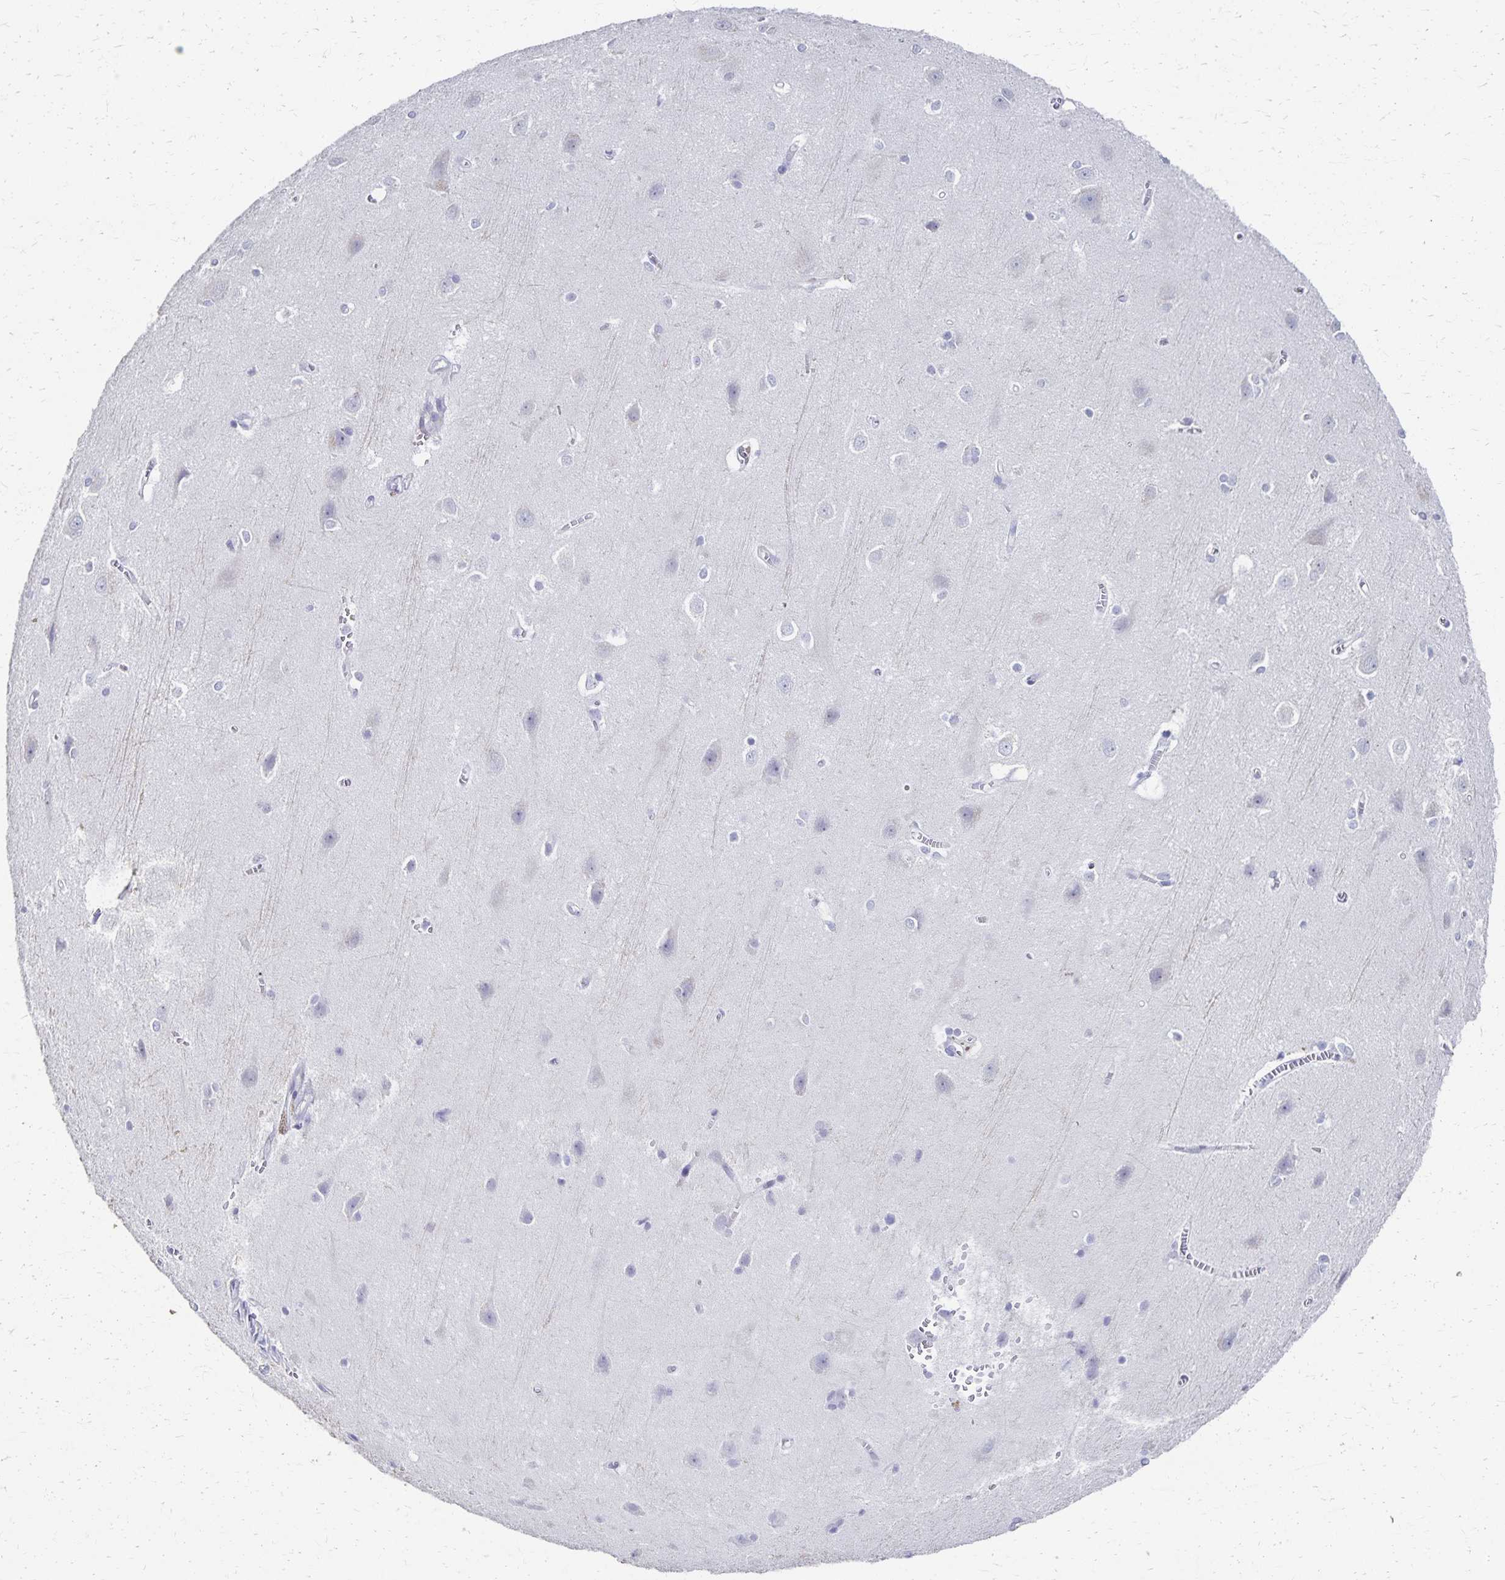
{"staining": {"intensity": "negative", "quantity": "none", "location": "none"}, "tissue": "cerebral cortex", "cell_type": "Endothelial cells", "image_type": "normal", "snomed": [{"axis": "morphology", "description": "Normal tissue, NOS"}, {"axis": "topography", "description": "Cerebral cortex"}], "caption": "Immunohistochemical staining of normal human cerebral cortex shows no significant staining in endothelial cells.", "gene": "DYNLT4", "patient": {"sex": "male", "age": 37}}